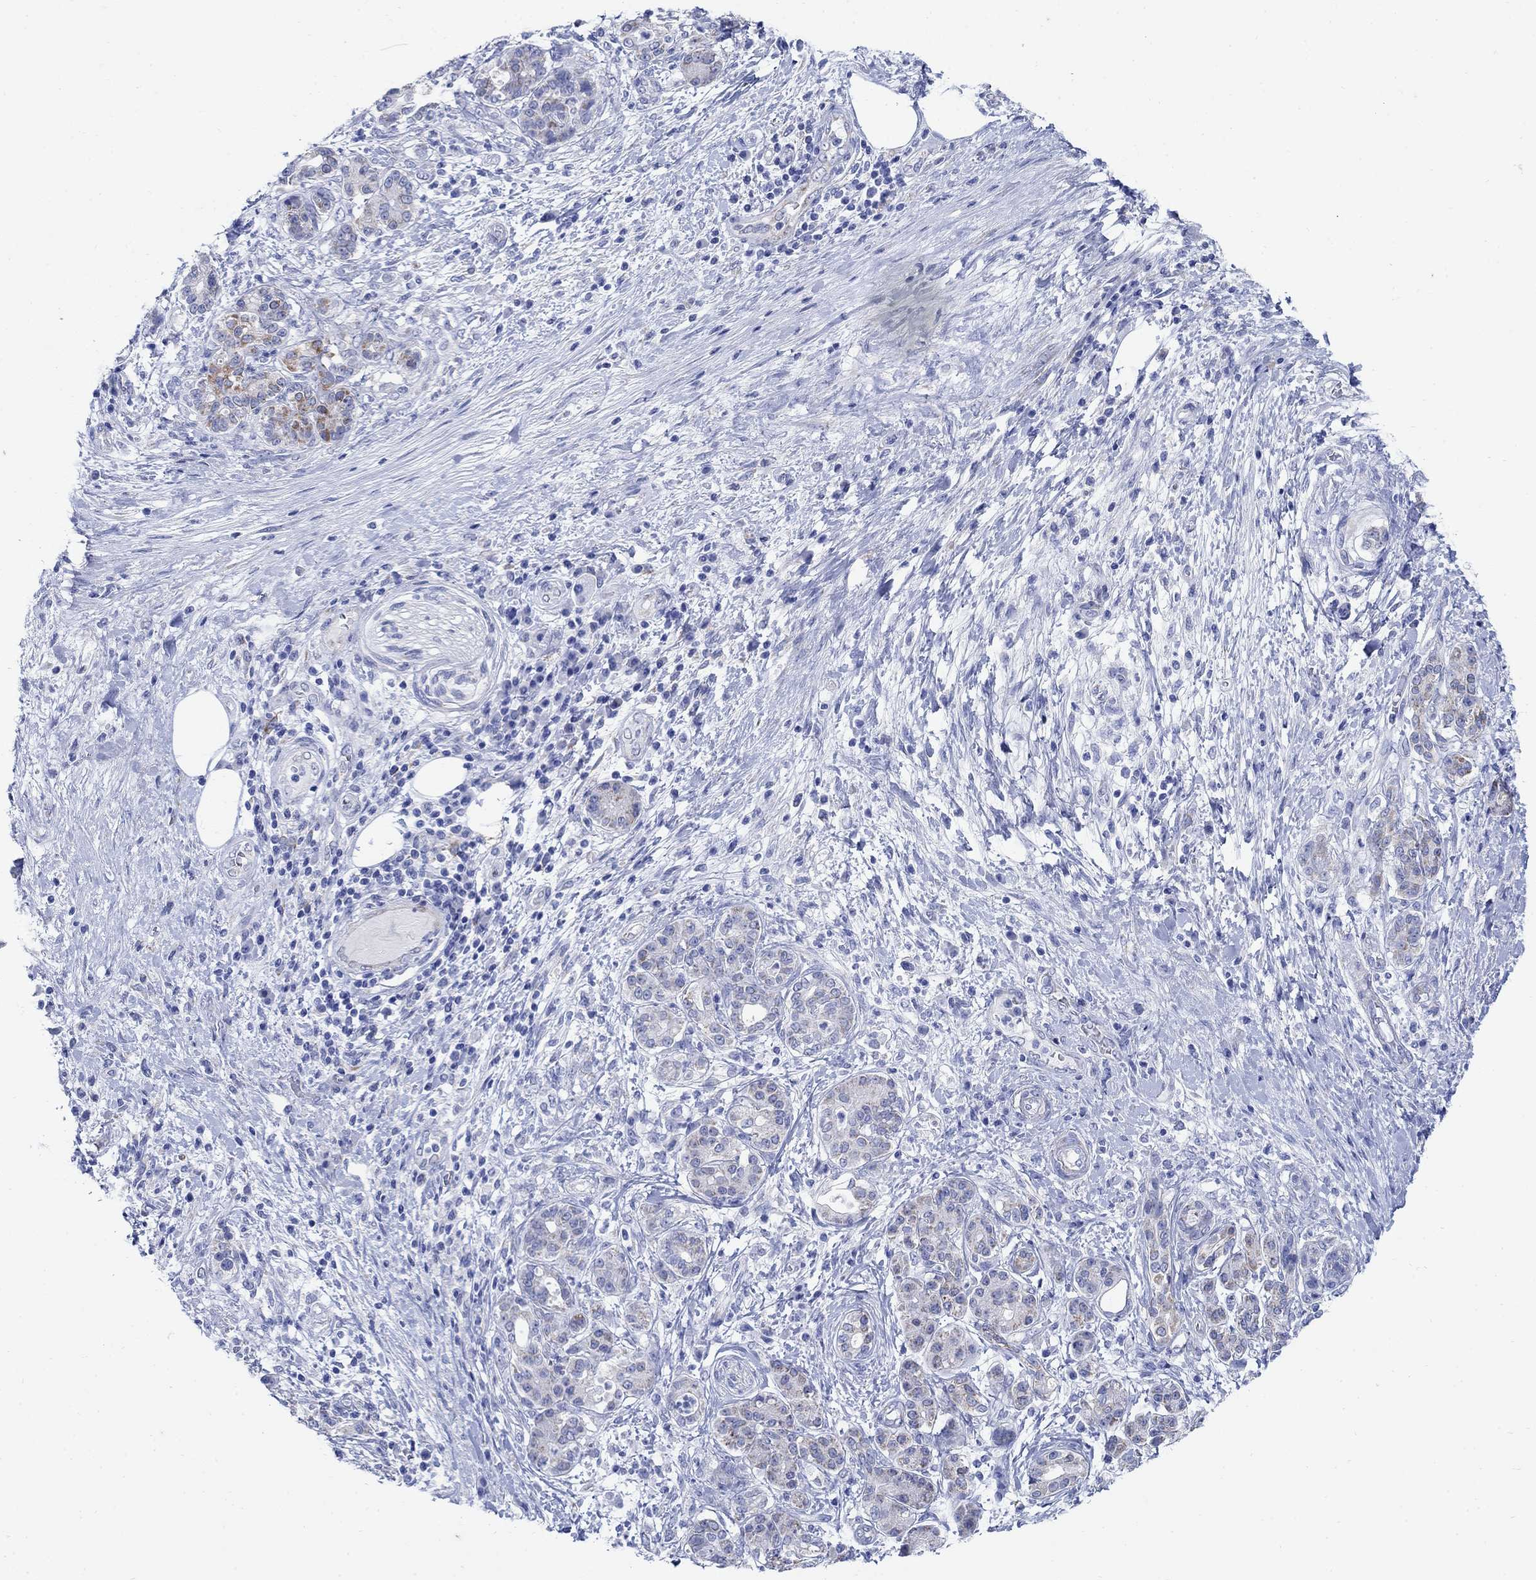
{"staining": {"intensity": "moderate", "quantity": "25%-75%", "location": "cytoplasmic/membranous"}, "tissue": "pancreatic cancer", "cell_type": "Tumor cells", "image_type": "cancer", "snomed": [{"axis": "morphology", "description": "Adenocarcinoma, NOS"}, {"axis": "topography", "description": "Pancreas"}], "caption": "Immunohistochemistry histopathology image of neoplastic tissue: pancreatic cancer stained using IHC exhibits medium levels of moderate protein expression localized specifically in the cytoplasmic/membranous of tumor cells, appearing as a cytoplasmic/membranous brown color.", "gene": "ZDHHC14", "patient": {"sex": "female", "age": 73}}